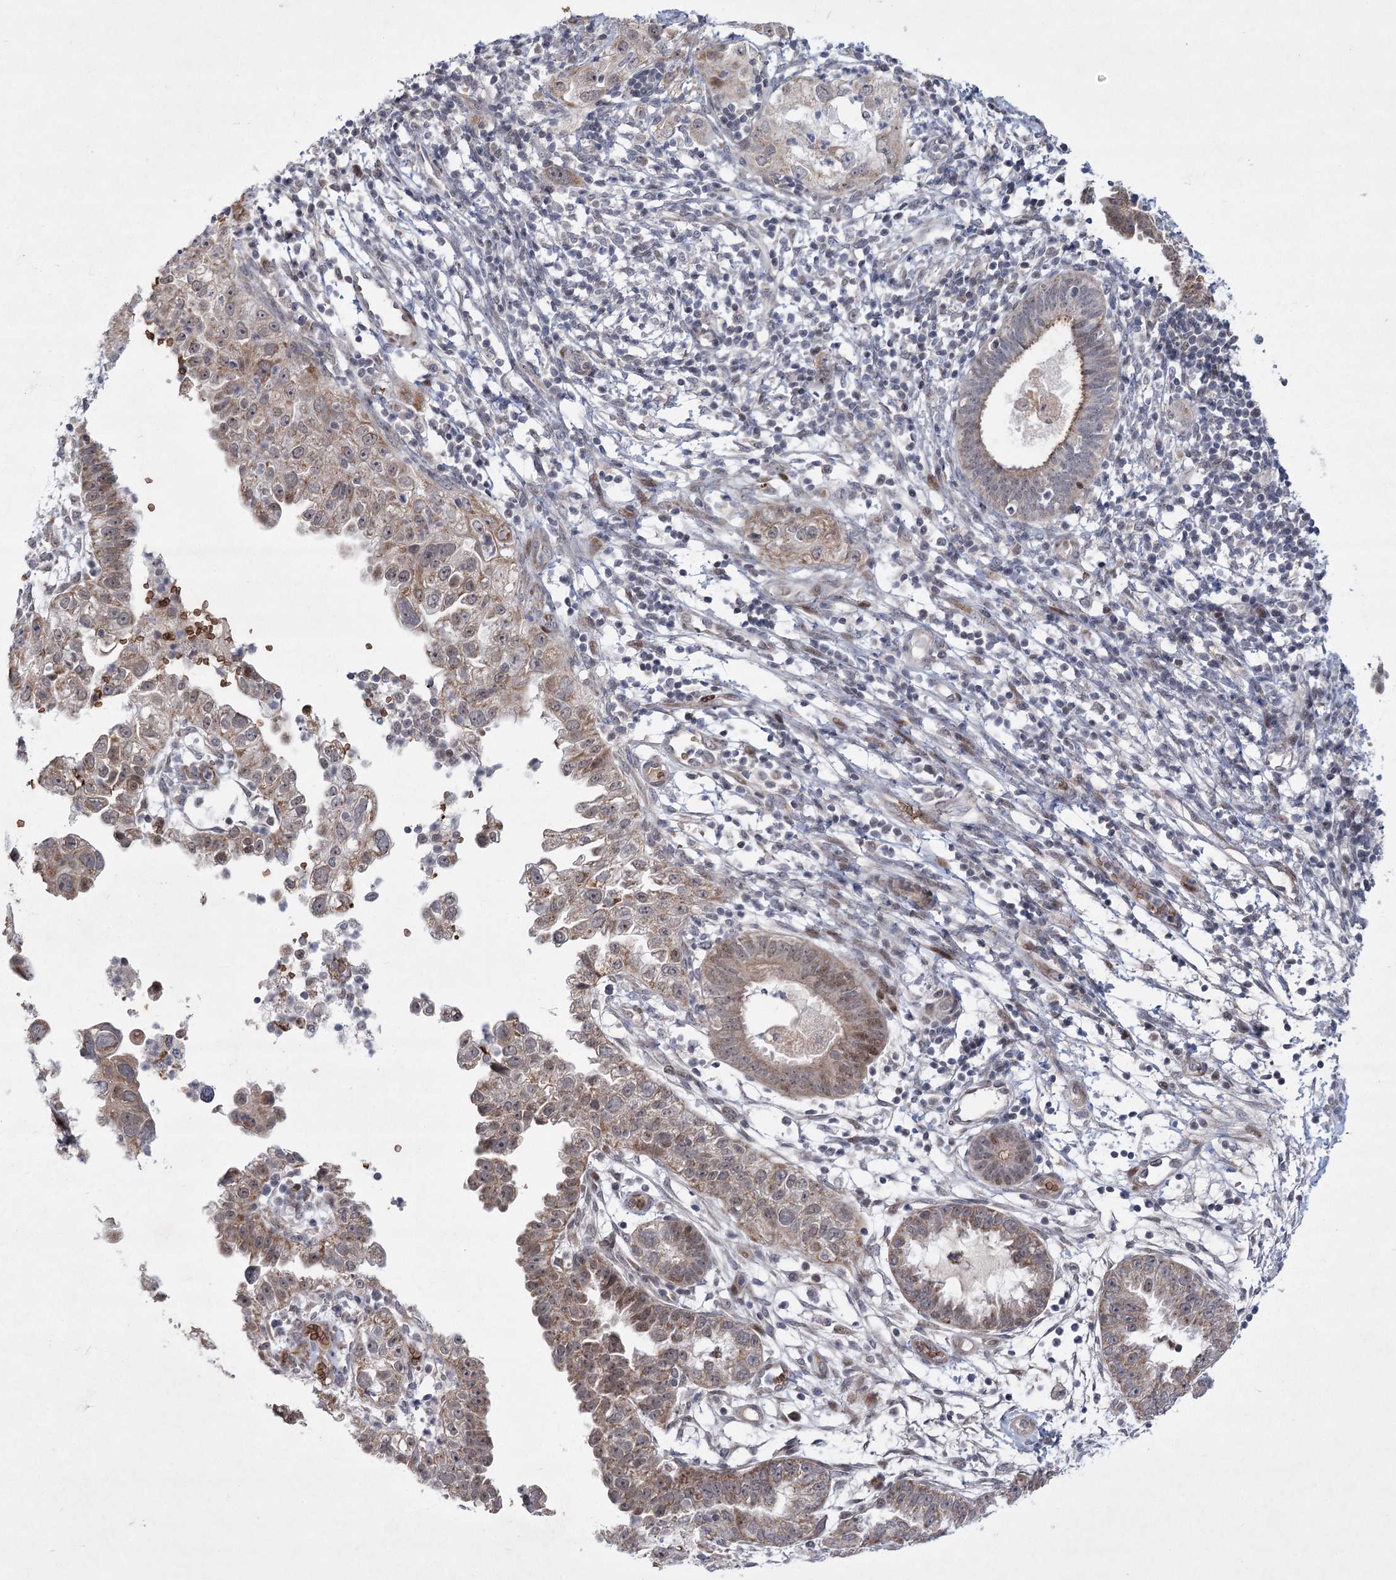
{"staining": {"intensity": "moderate", "quantity": ">75%", "location": "cytoplasmic/membranous"}, "tissue": "endometrial cancer", "cell_type": "Tumor cells", "image_type": "cancer", "snomed": [{"axis": "morphology", "description": "Adenocarcinoma, NOS"}, {"axis": "topography", "description": "Endometrium"}], "caption": "Protein staining reveals moderate cytoplasmic/membranous positivity in about >75% of tumor cells in endometrial cancer. The staining was performed using DAB (3,3'-diaminobenzidine) to visualize the protein expression in brown, while the nuclei were stained in blue with hematoxylin (Magnification: 20x).", "gene": "NSMCE4A", "patient": {"sex": "female", "age": 85}}